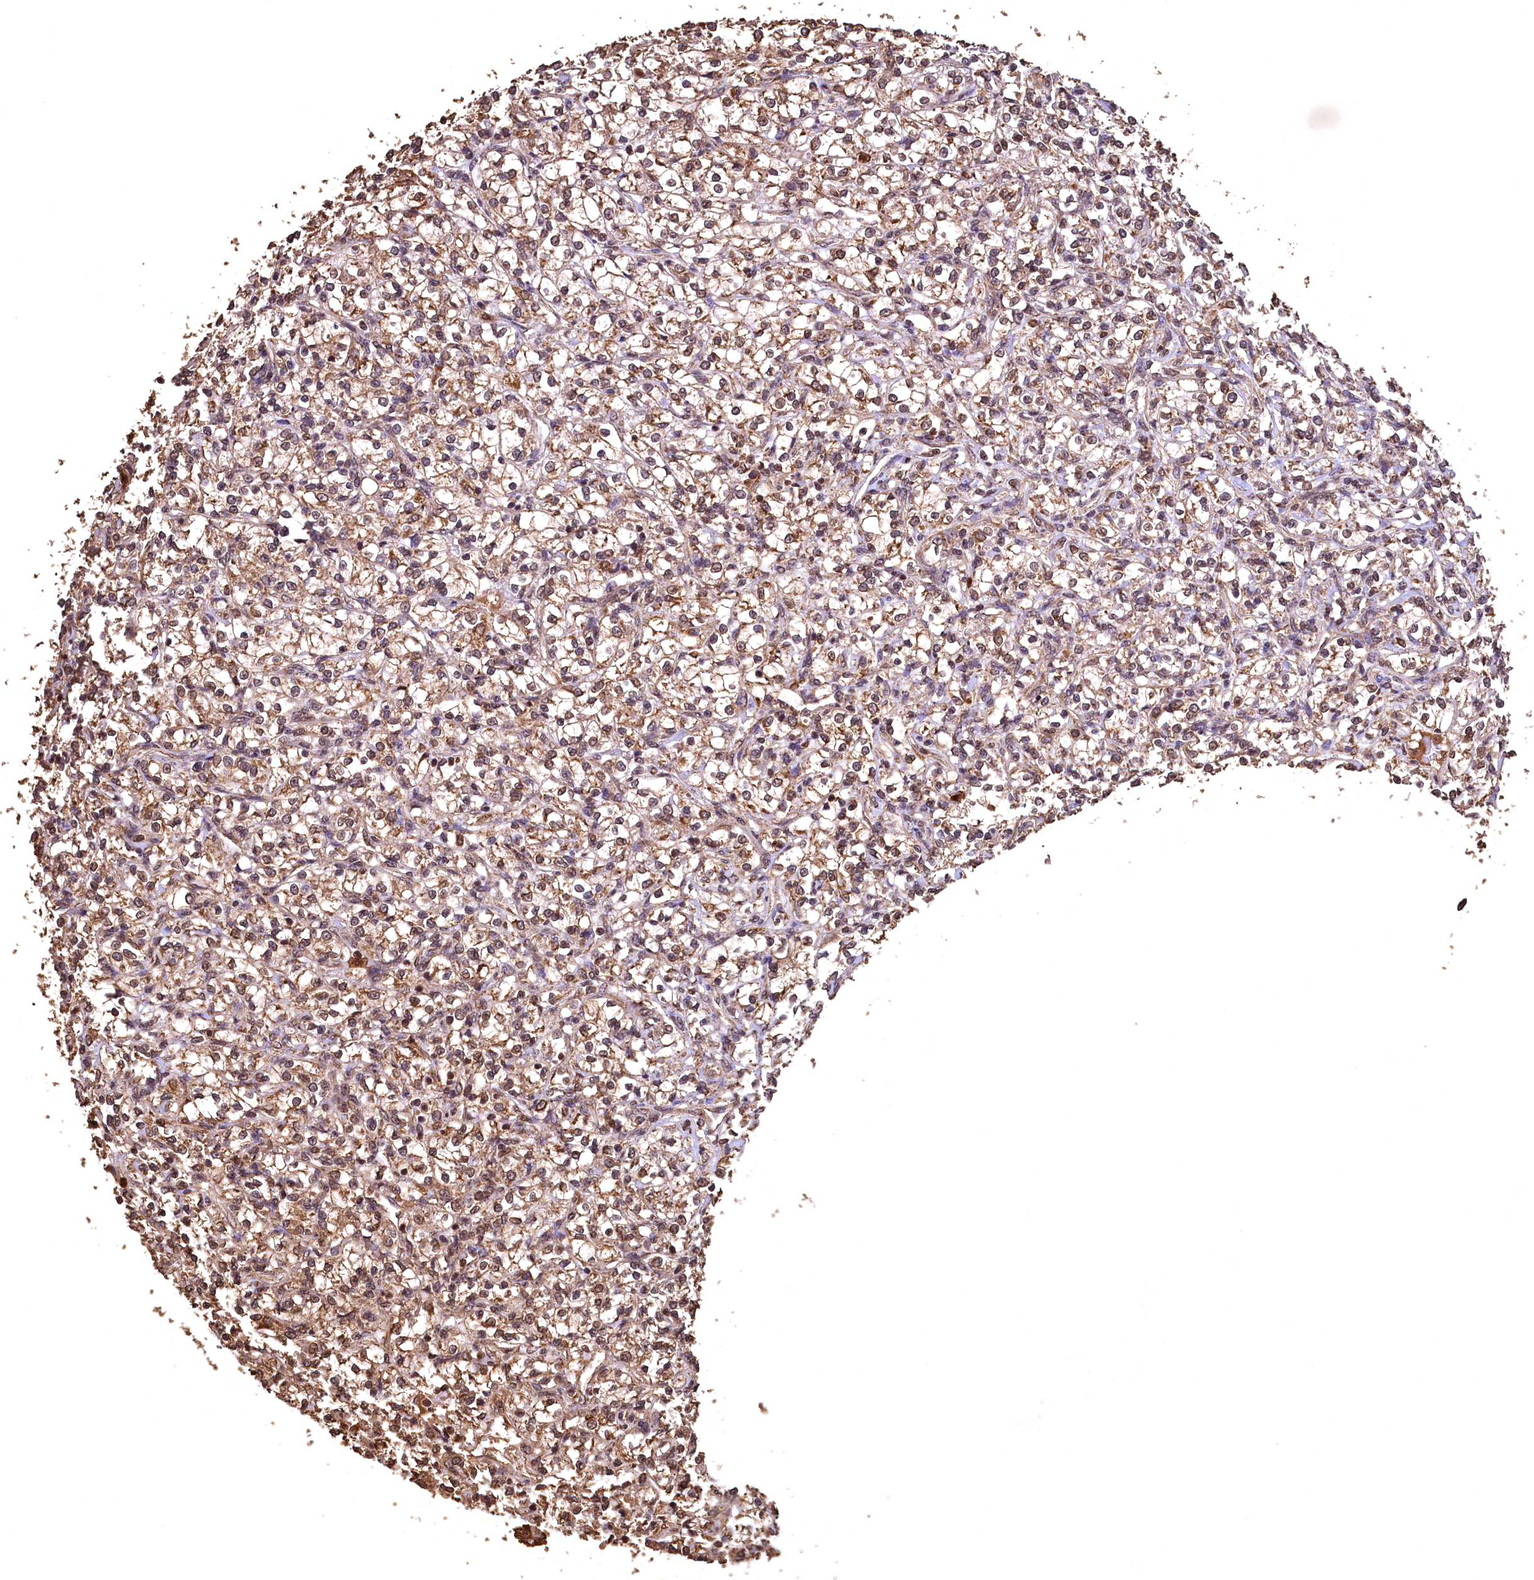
{"staining": {"intensity": "moderate", "quantity": ">75%", "location": "cytoplasmic/membranous,nuclear"}, "tissue": "renal cancer", "cell_type": "Tumor cells", "image_type": "cancer", "snomed": [{"axis": "morphology", "description": "Adenocarcinoma, NOS"}, {"axis": "topography", "description": "Kidney"}], "caption": "Tumor cells display moderate cytoplasmic/membranous and nuclear staining in about >75% of cells in adenocarcinoma (renal).", "gene": "CEP57L1", "patient": {"sex": "female", "age": 69}}